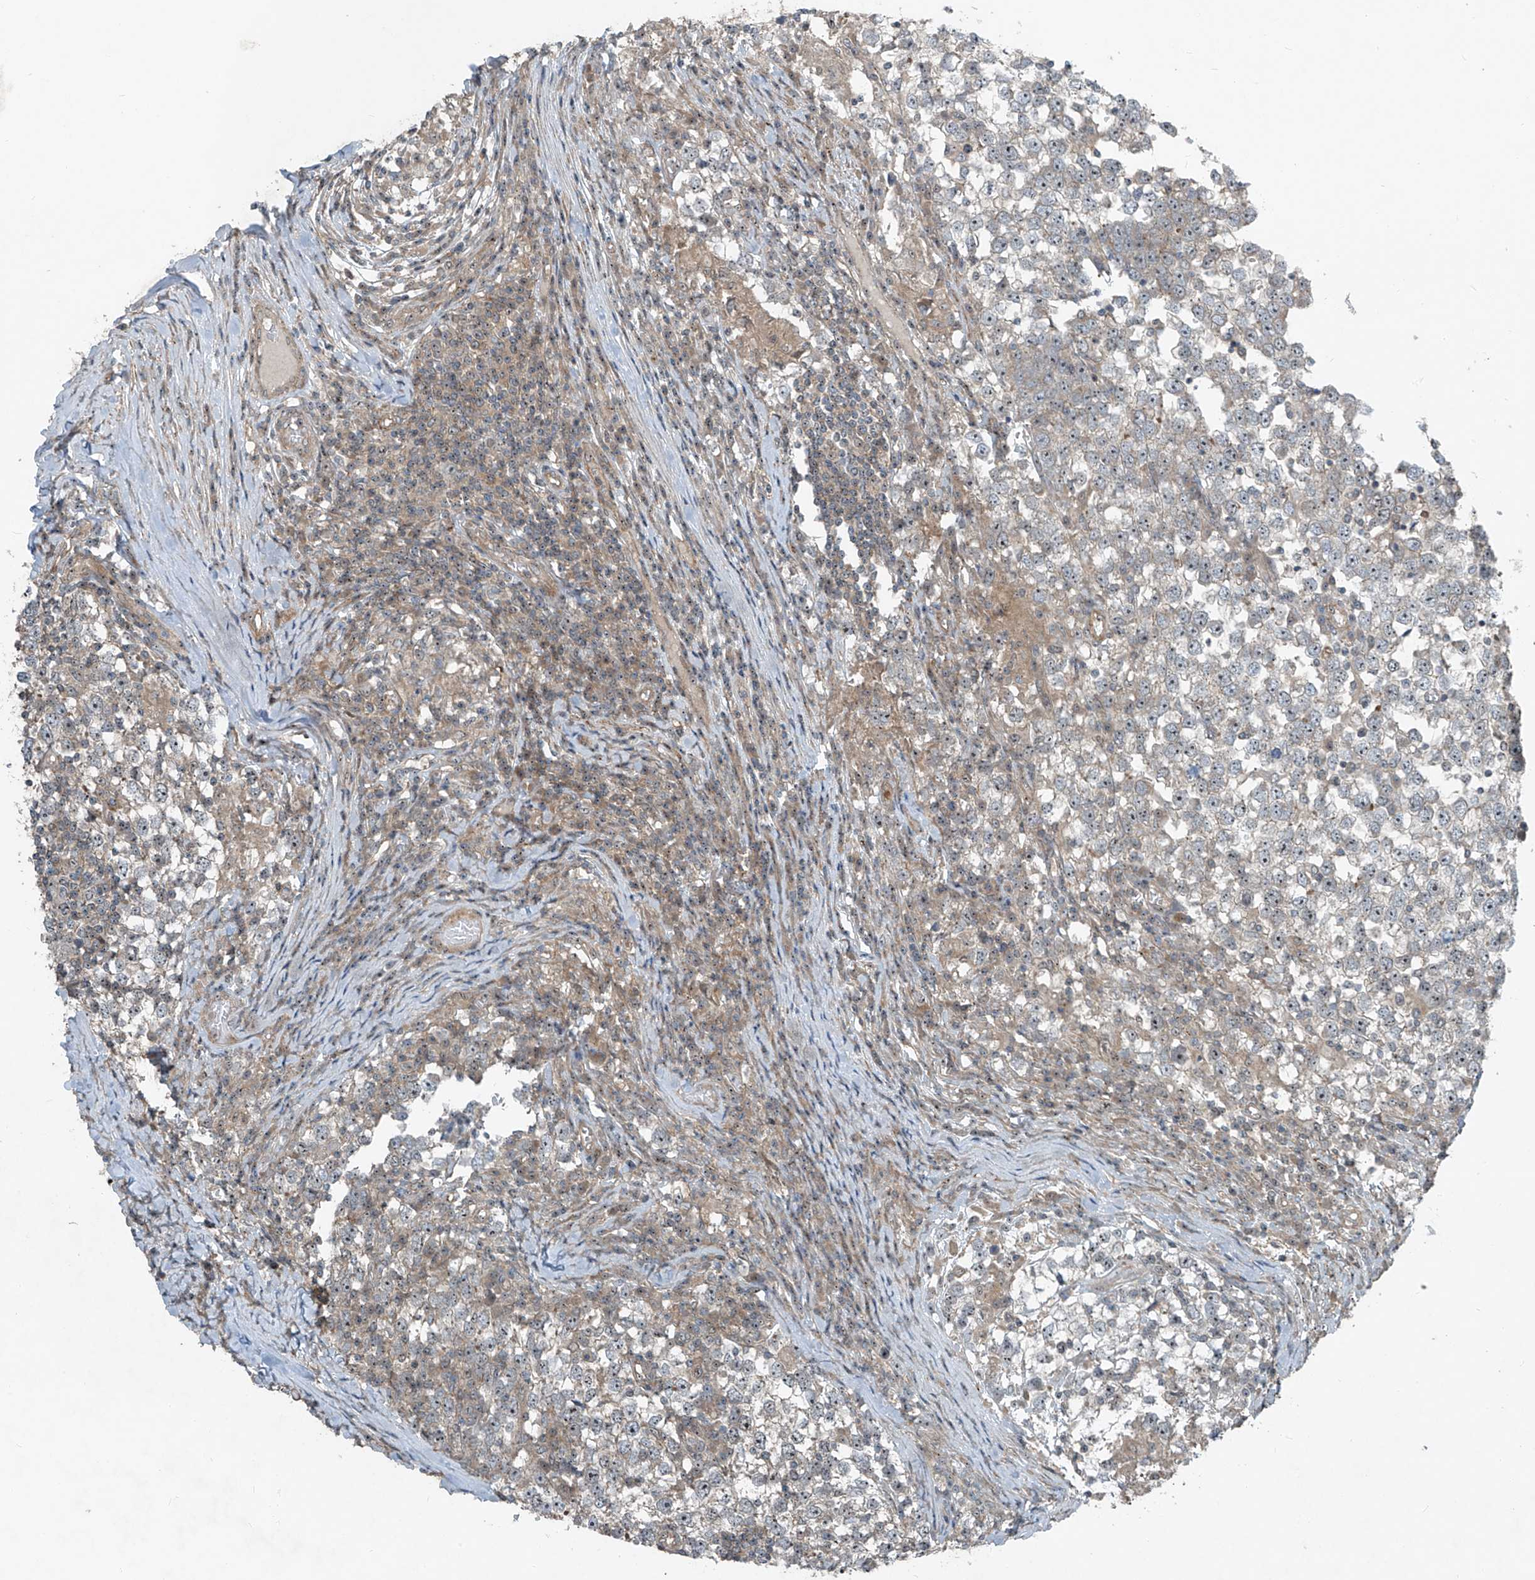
{"staining": {"intensity": "negative", "quantity": "none", "location": "none"}, "tissue": "testis cancer", "cell_type": "Tumor cells", "image_type": "cancer", "snomed": [{"axis": "morphology", "description": "Seminoma, NOS"}, {"axis": "topography", "description": "Testis"}], "caption": "Tumor cells show no significant protein positivity in testis cancer (seminoma).", "gene": "PPCS", "patient": {"sex": "male", "age": 65}}